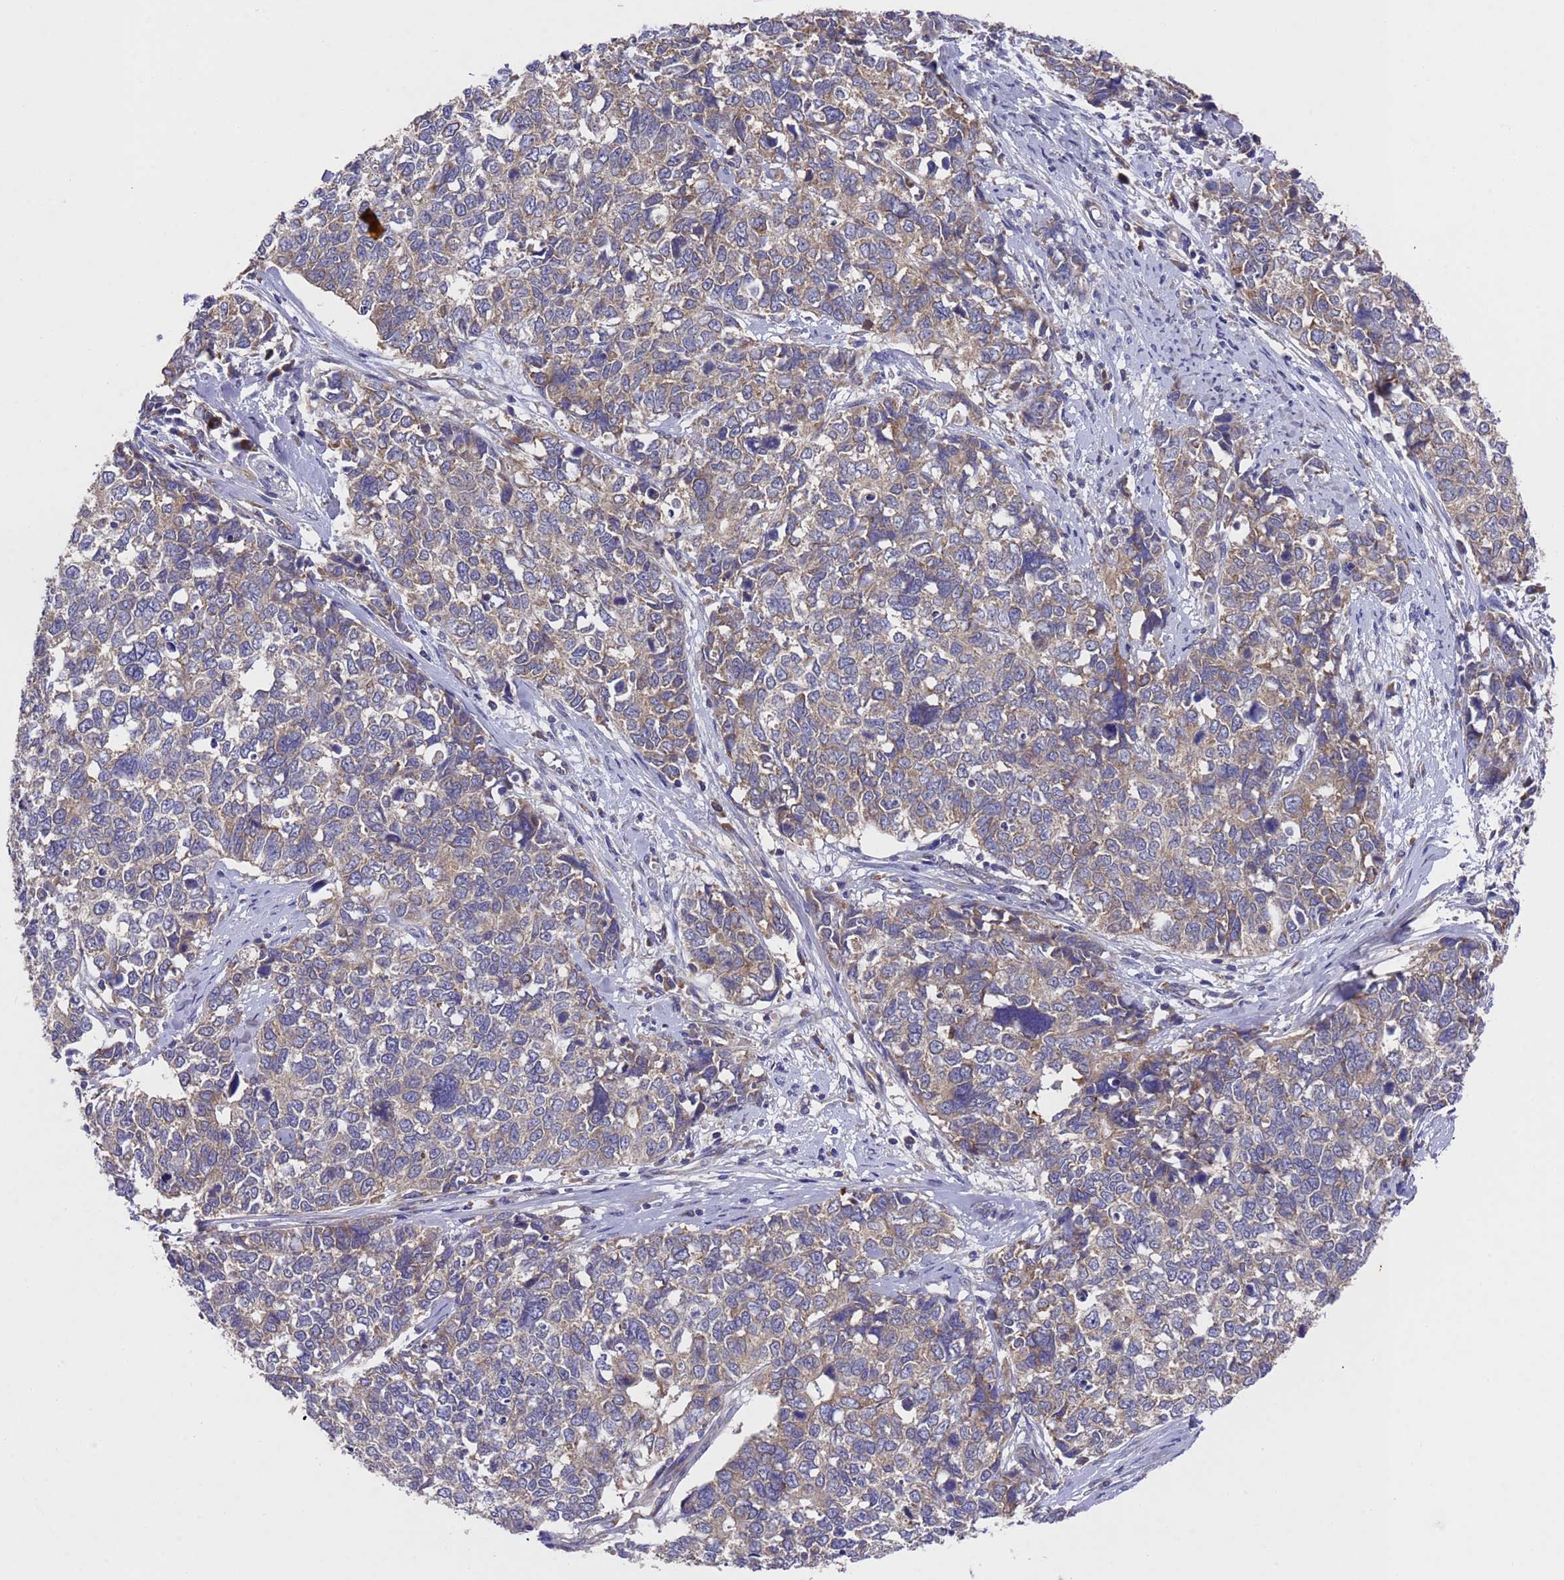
{"staining": {"intensity": "moderate", "quantity": "<25%", "location": "cytoplasmic/membranous"}, "tissue": "cervical cancer", "cell_type": "Tumor cells", "image_type": "cancer", "snomed": [{"axis": "morphology", "description": "Squamous cell carcinoma, NOS"}, {"axis": "topography", "description": "Cervix"}], "caption": "Immunohistochemistry (IHC) staining of cervical cancer (squamous cell carcinoma), which displays low levels of moderate cytoplasmic/membranous positivity in about <25% of tumor cells indicating moderate cytoplasmic/membranous protein expression. The staining was performed using DAB (brown) for protein detection and nuclei were counterstained in hematoxylin (blue).", "gene": "DCAF12L2", "patient": {"sex": "female", "age": 63}}